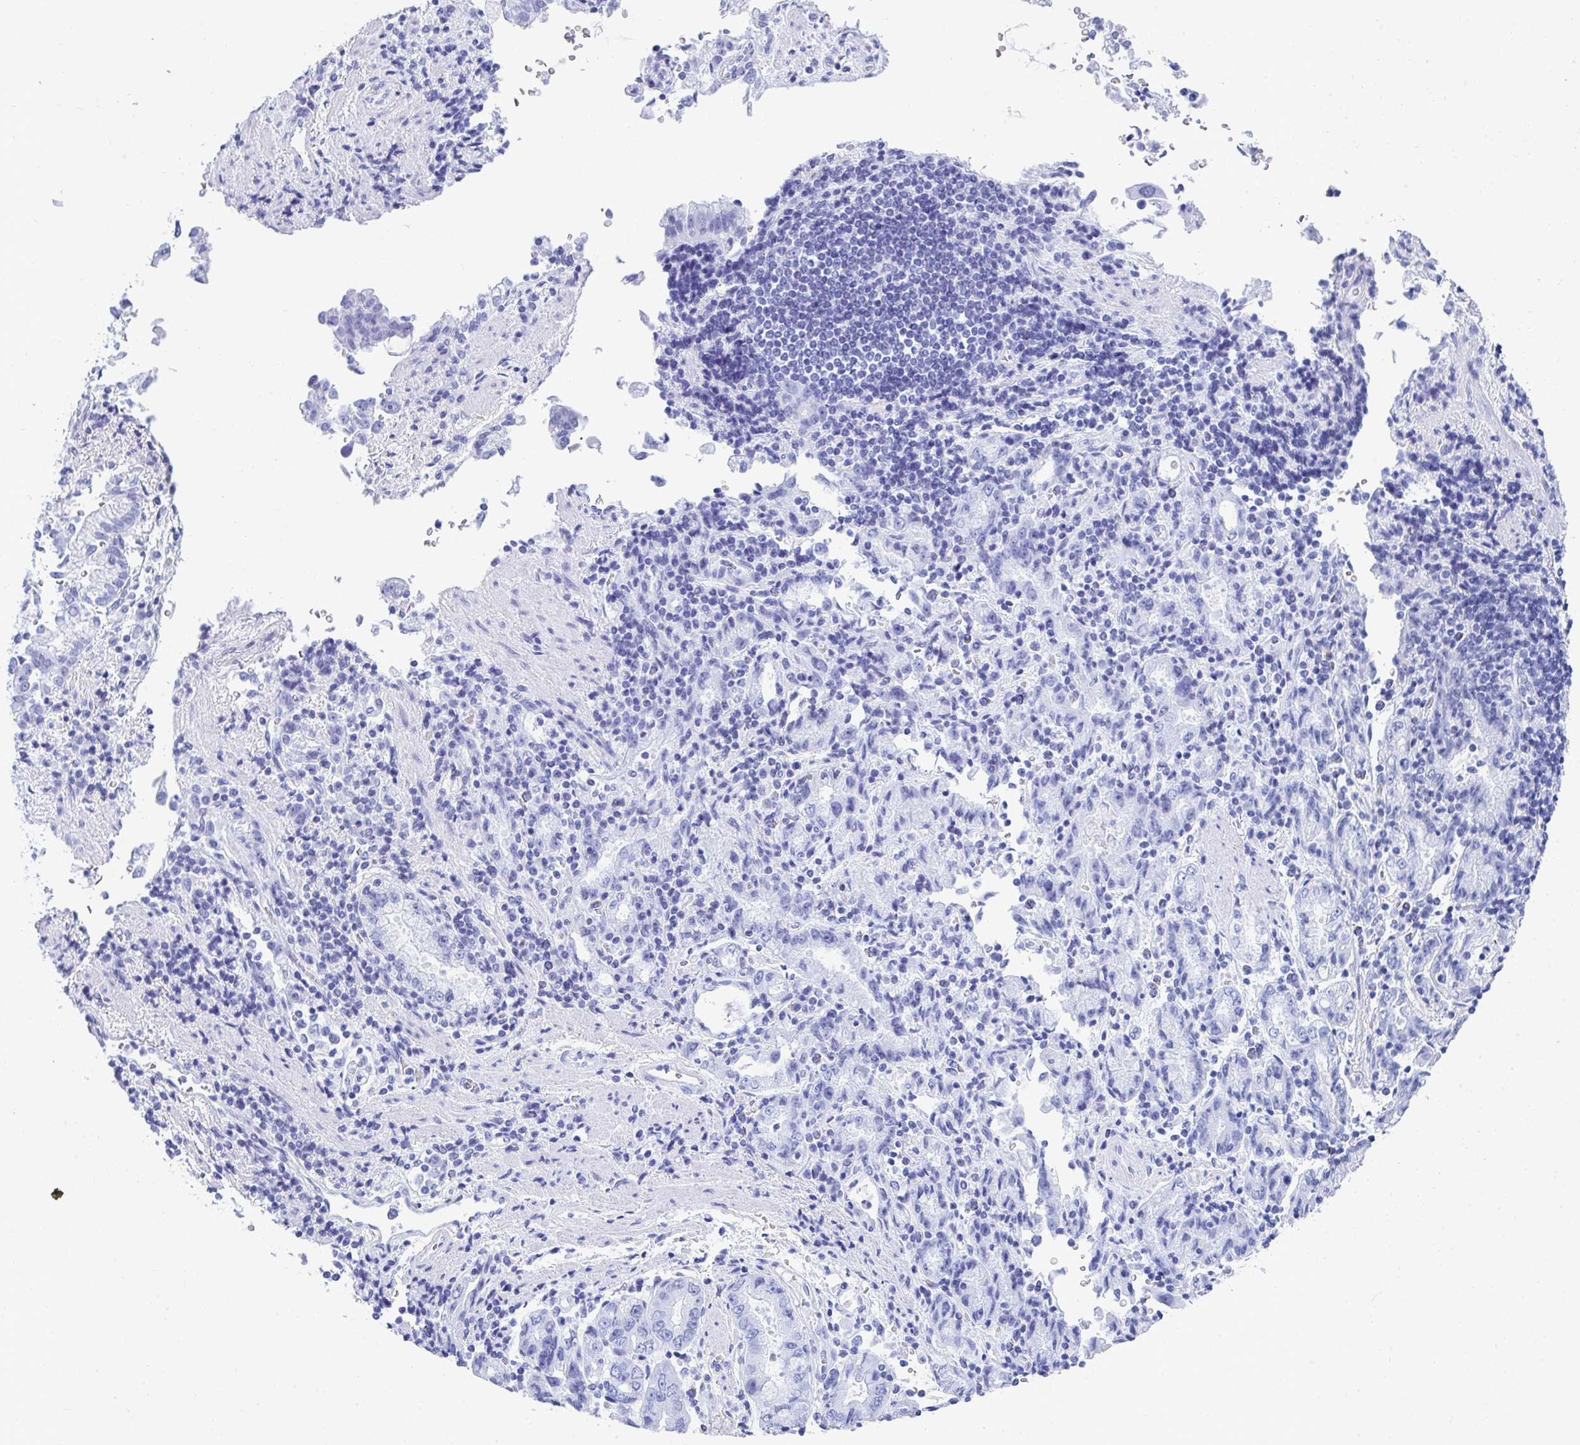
{"staining": {"intensity": "negative", "quantity": "none", "location": "none"}, "tissue": "stomach cancer", "cell_type": "Tumor cells", "image_type": "cancer", "snomed": [{"axis": "morphology", "description": "Adenocarcinoma, NOS"}, {"axis": "topography", "description": "Stomach"}], "caption": "IHC micrograph of neoplastic tissue: adenocarcinoma (stomach) stained with DAB reveals no significant protein staining in tumor cells. The staining is performed using DAB (3,3'-diaminobenzidine) brown chromogen with nuclei counter-stained in using hematoxylin.", "gene": "CD7", "patient": {"sex": "male", "age": 62}}